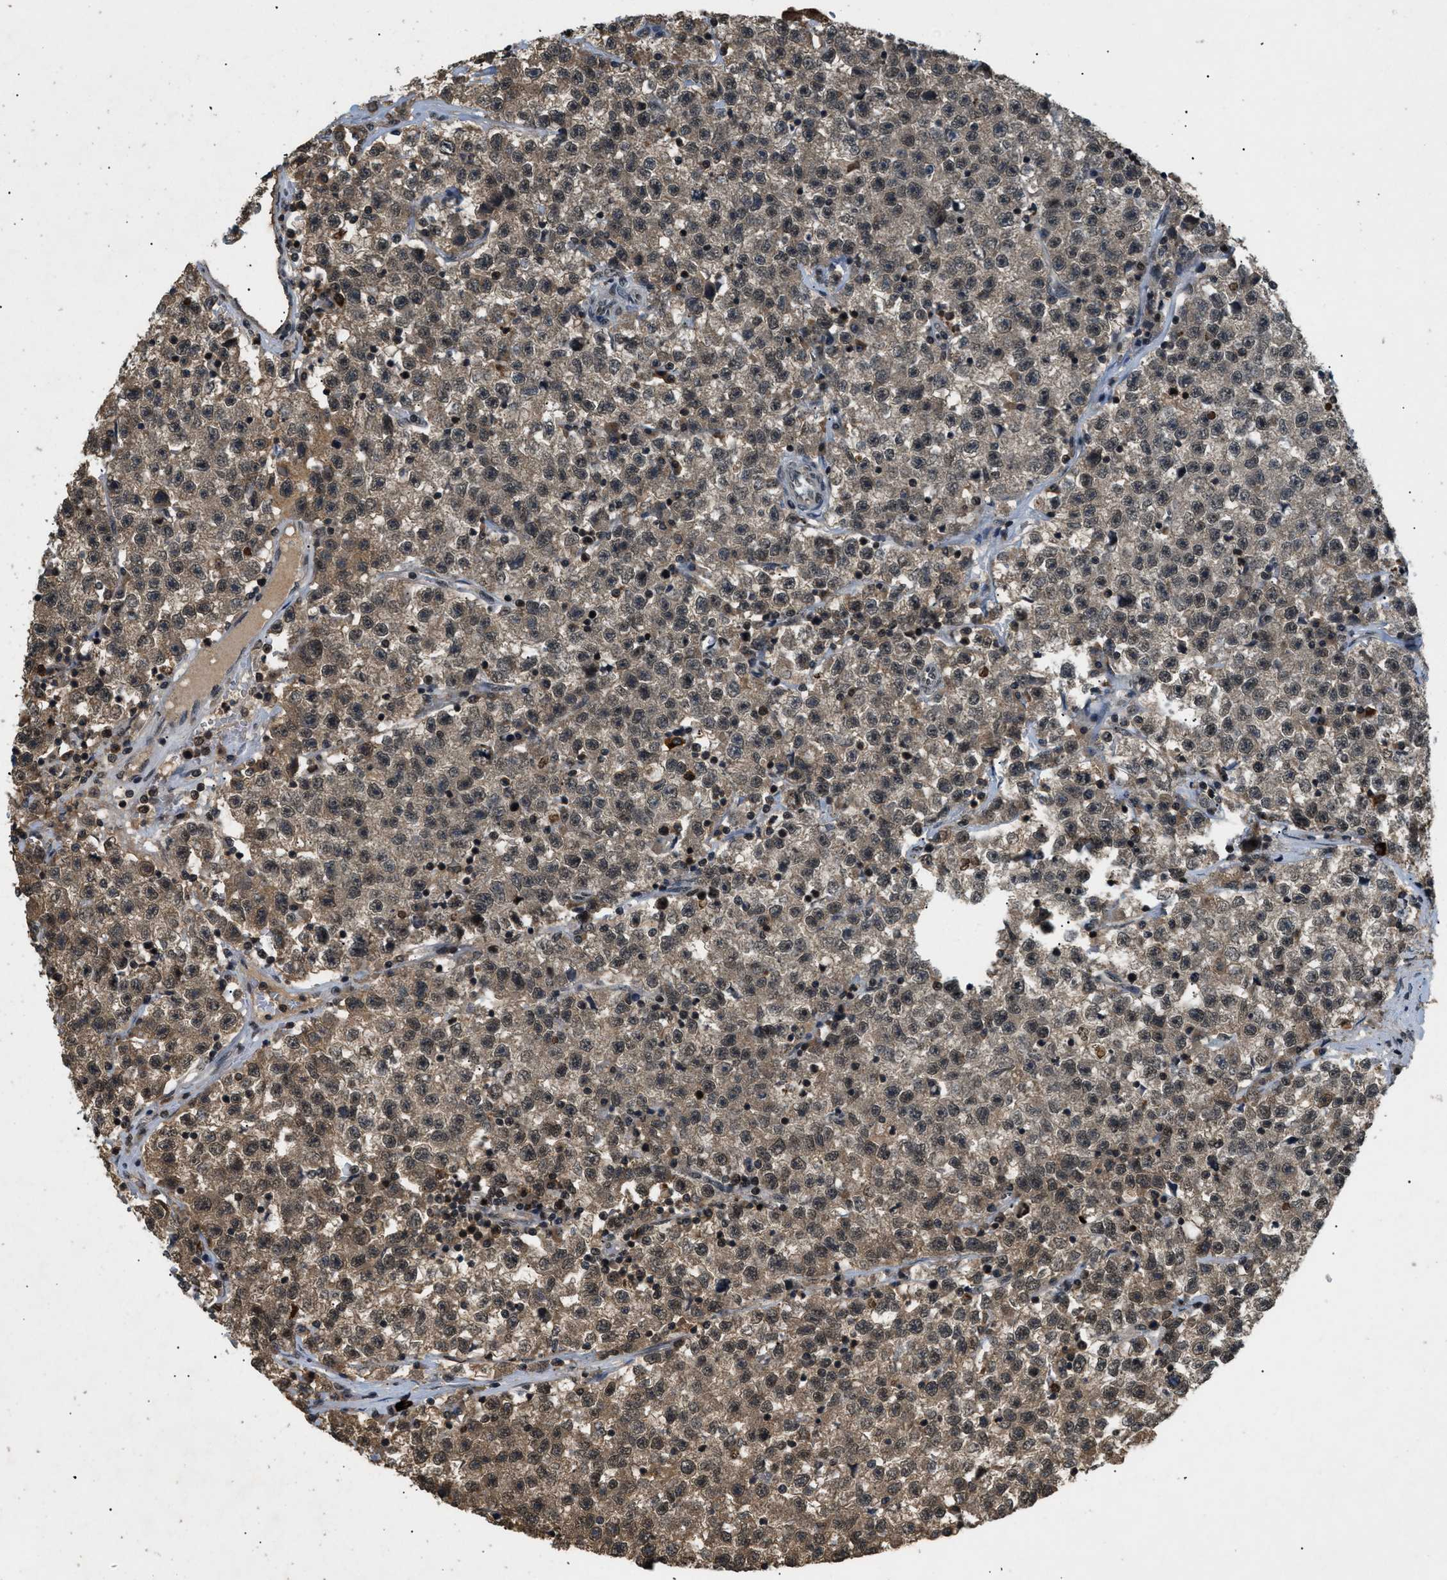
{"staining": {"intensity": "strong", "quantity": ">75%", "location": "nuclear"}, "tissue": "testis cancer", "cell_type": "Tumor cells", "image_type": "cancer", "snomed": [{"axis": "morphology", "description": "Seminoma, NOS"}, {"axis": "topography", "description": "Testis"}], "caption": "A photomicrograph of human testis seminoma stained for a protein demonstrates strong nuclear brown staining in tumor cells.", "gene": "RBM5", "patient": {"sex": "male", "age": 22}}